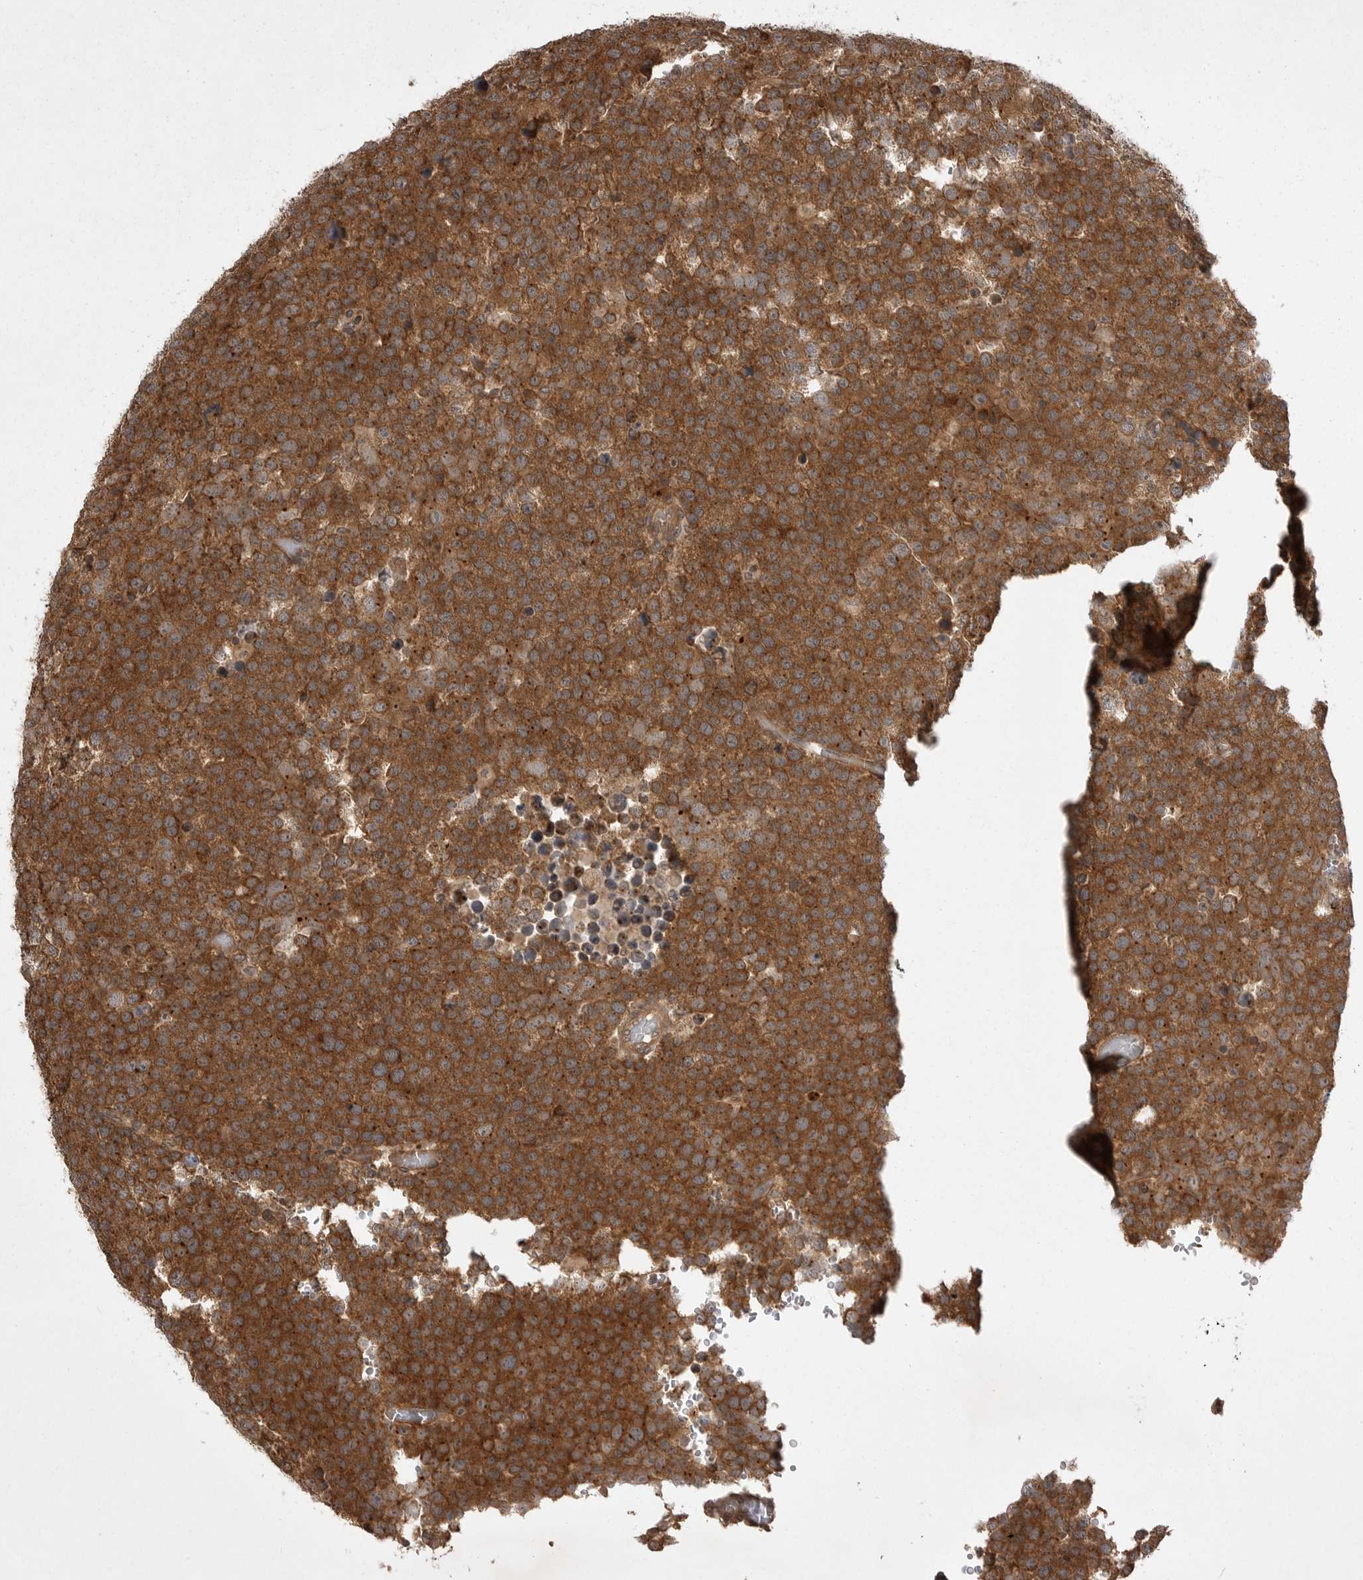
{"staining": {"intensity": "strong", "quantity": ">75%", "location": "cytoplasmic/membranous"}, "tissue": "testis cancer", "cell_type": "Tumor cells", "image_type": "cancer", "snomed": [{"axis": "morphology", "description": "Seminoma, NOS"}, {"axis": "topography", "description": "Testis"}], "caption": "Seminoma (testis) was stained to show a protein in brown. There is high levels of strong cytoplasmic/membranous staining in approximately >75% of tumor cells. Using DAB (brown) and hematoxylin (blue) stains, captured at high magnification using brightfield microscopy.", "gene": "STK24", "patient": {"sex": "male", "age": 71}}